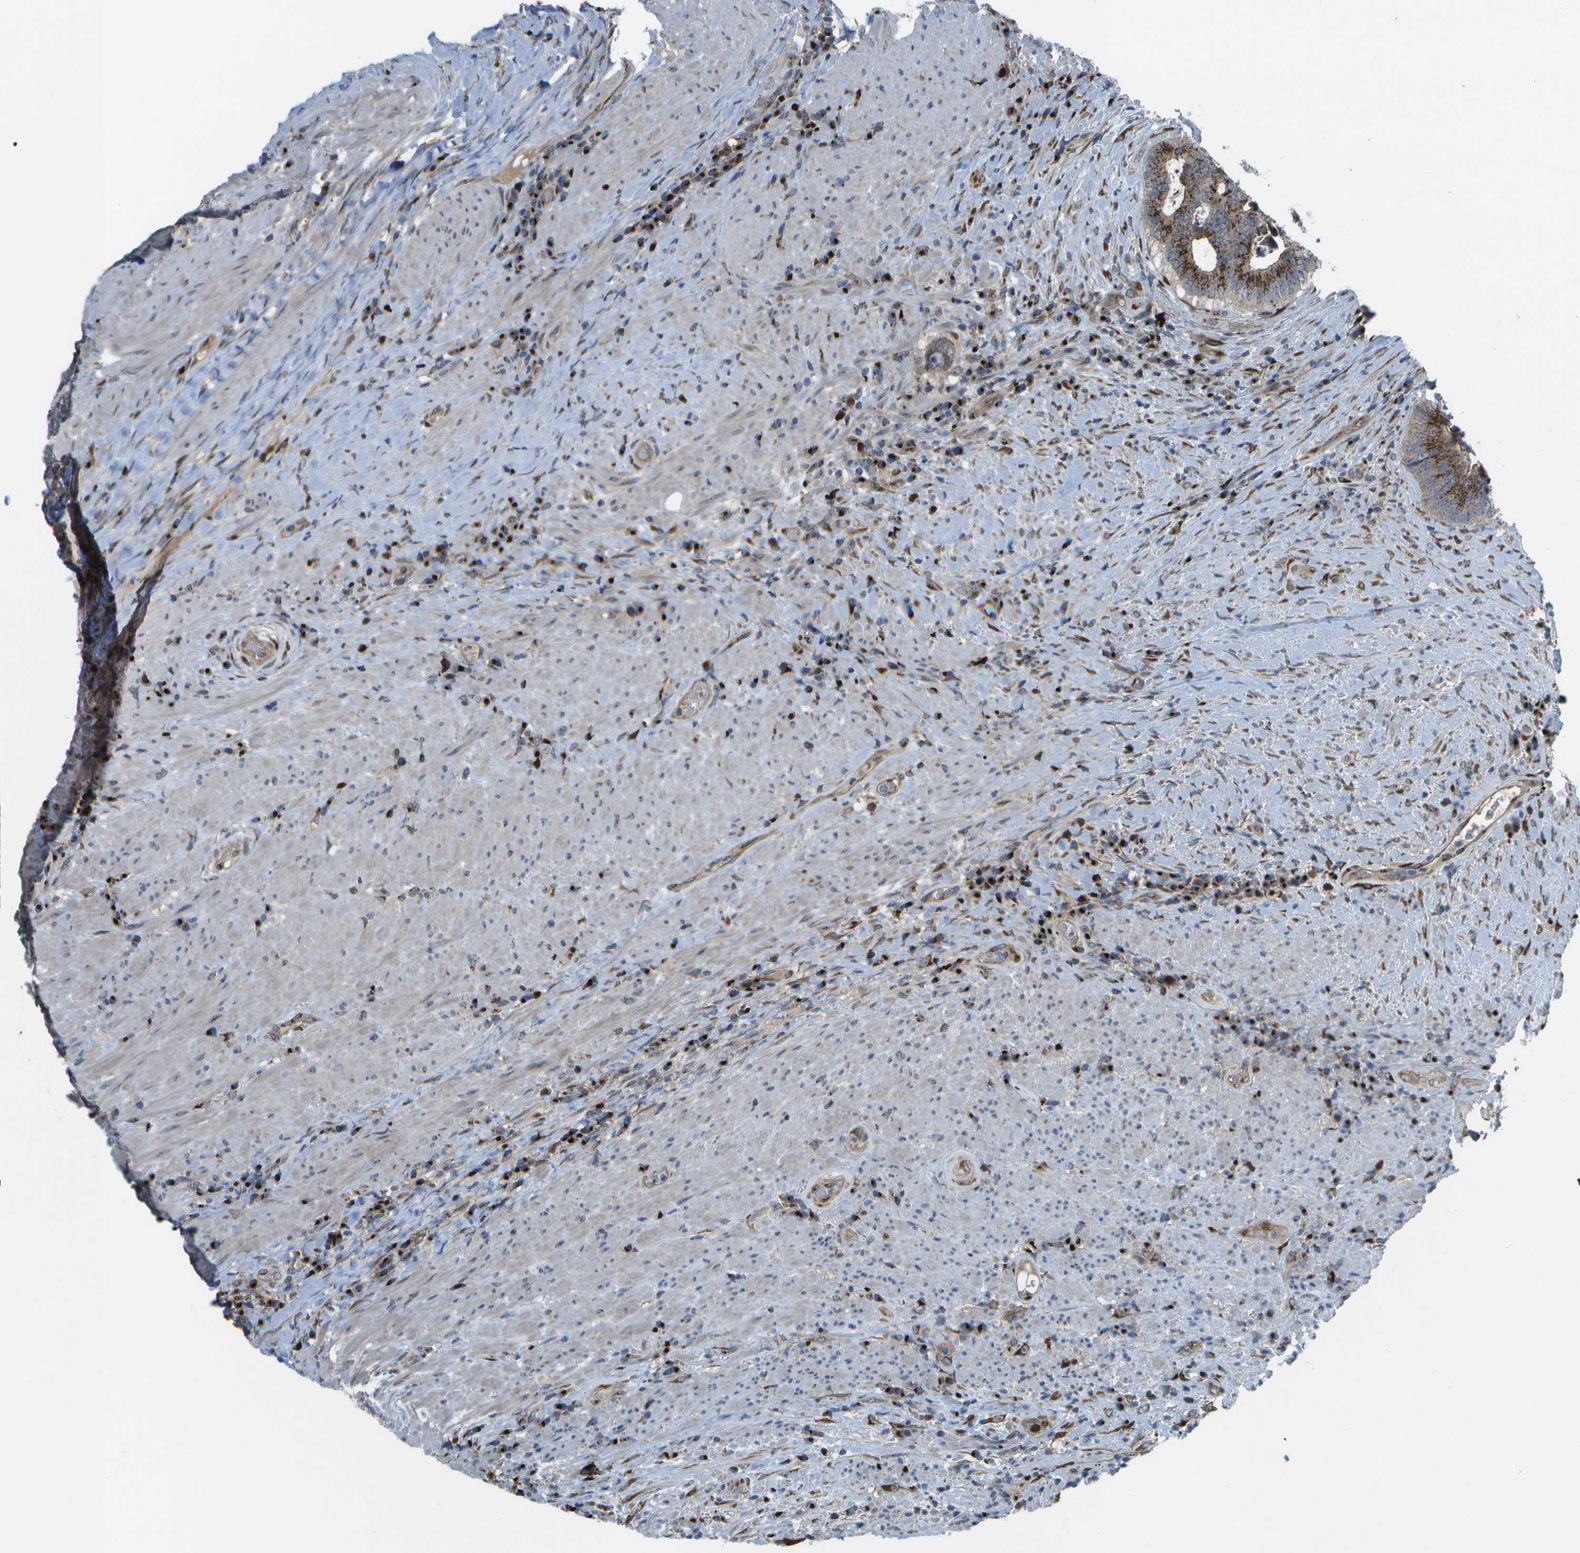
{"staining": {"intensity": "moderate", "quantity": ">75%", "location": "cytoplasmic/membranous"}, "tissue": "colorectal cancer", "cell_type": "Tumor cells", "image_type": "cancer", "snomed": [{"axis": "morphology", "description": "Adenocarcinoma, NOS"}, {"axis": "topography", "description": "Rectum"}], "caption": "Colorectal cancer (adenocarcinoma) stained with a brown dye demonstrates moderate cytoplasmic/membranous positive staining in approximately >75% of tumor cells.", "gene": "QSOX2", "patient": {"sex": "male", "age": 72}}